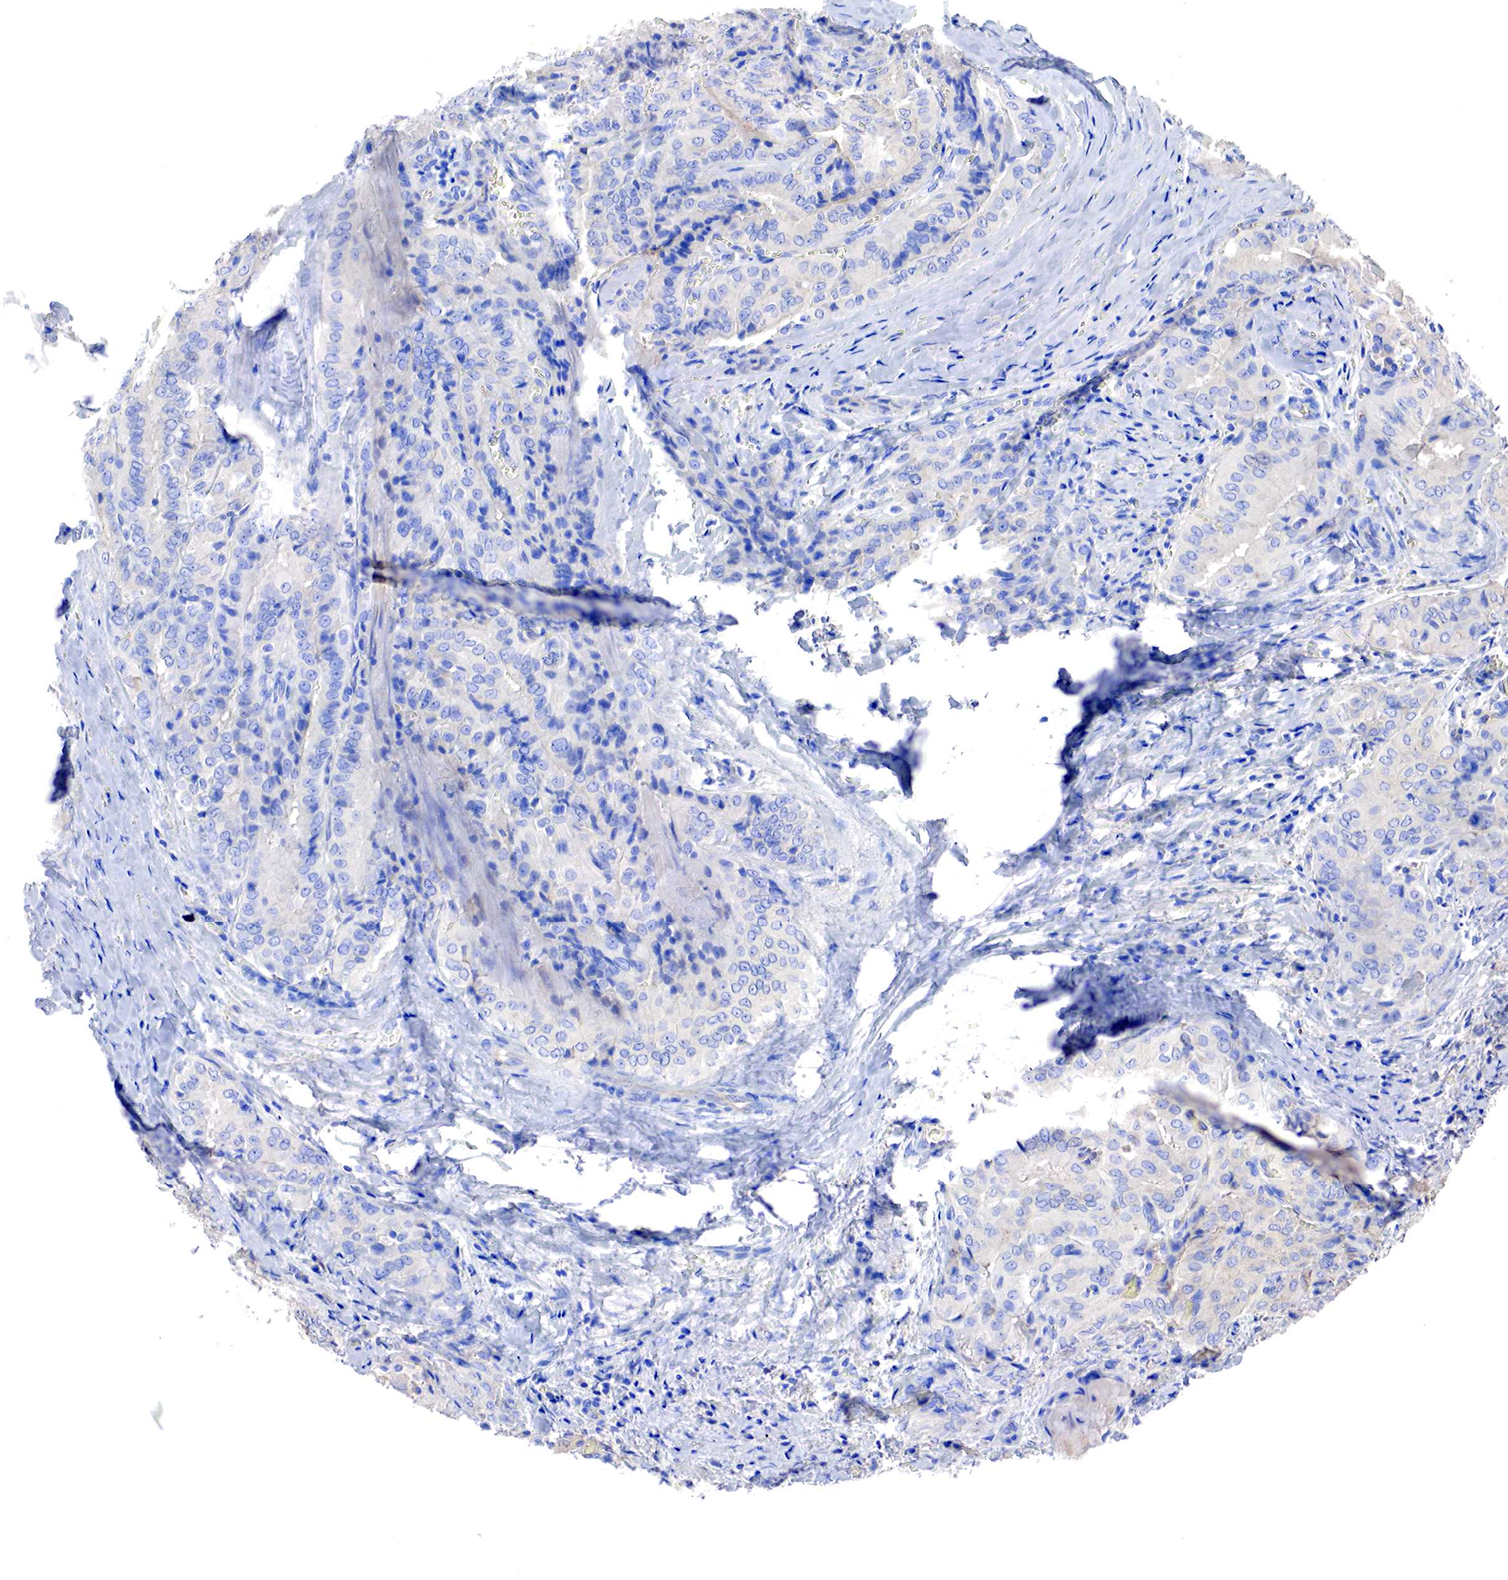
{"staining": {"intensity": "weak", "quantity": "25%-75%", "location": "cytoplasmic/membranous"}, "tissue": "thyroid cancer", "cell_type": "Tumor cells", "image_type": "cancer", "snomed": [{"axis": "morphology", "description": "Papillary adenocarcinoma, NOS"}, {"axis": "topography", "description": "Thyroid gland"}], "caption": "DAB immunohistochemical staining of papillary adenocarcinoma (thyroid) shows weak cytoplasmic/membranous protein expression in approximately 25%-75% of tumor cells.", "gene": "RDX", "patient": {"sex": "female", "age": 71}}